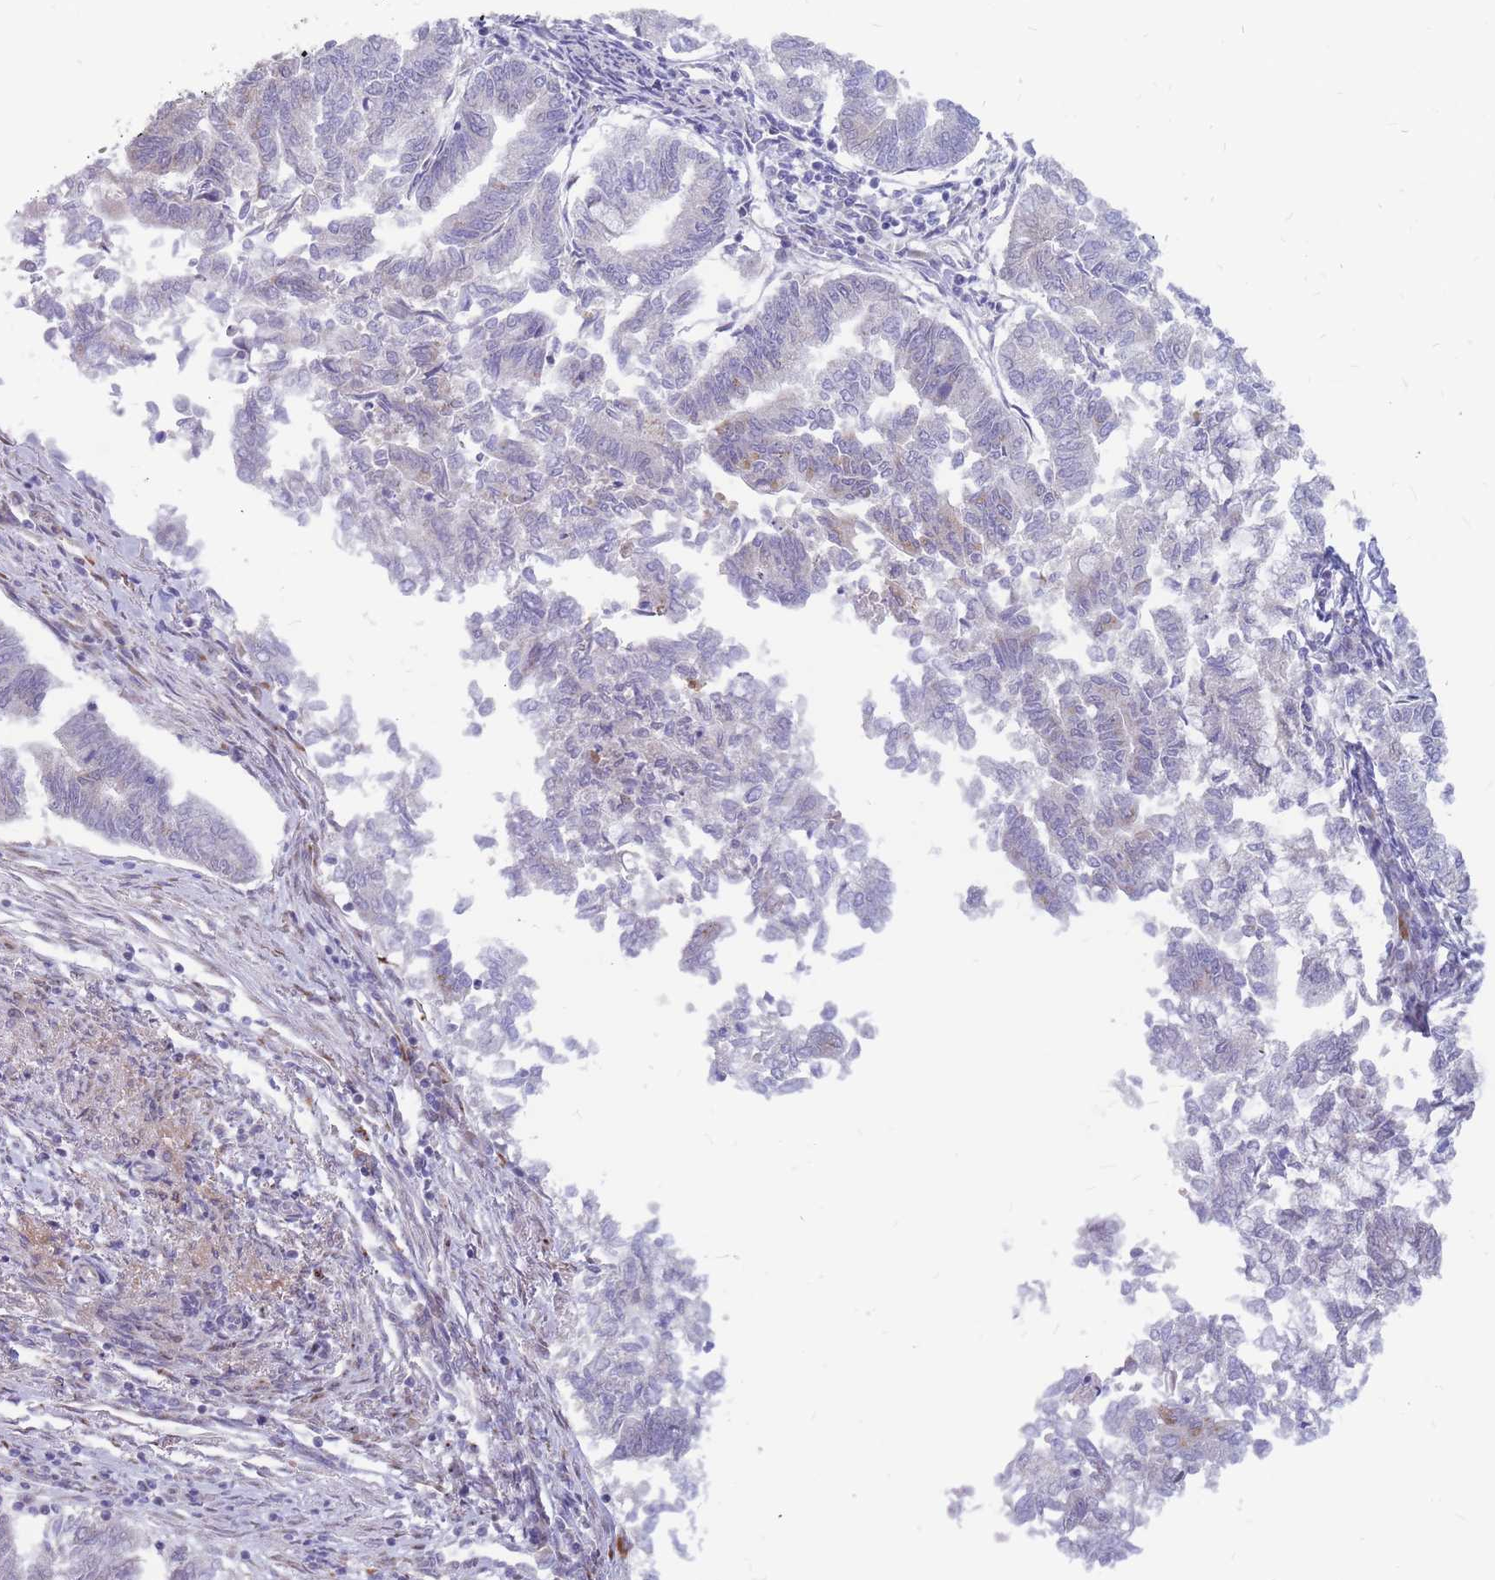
{"staining": {"intensity": "negative", "quantity": "none", "location": "none"}, "tissue": "endometrial cancer", "cell_type": "Tumor cells", "image_type": "cancer", "snomed": [{"axis": "morphology", "description": "Adenocarcinoma, NOS"}, {"axis": "topography", "description": "Endometrium"}], "caption": "Immunohistochemistry (IHC) of human endometrial cancer (adenocarcinoma) exhibits no staining in tumor cells. The staining is performed using DAB brown chromogen with nuclei counter-stained in using hematoxylin.", "gene": "ADD2", "patient": {"sex": "female", "age": 79}}